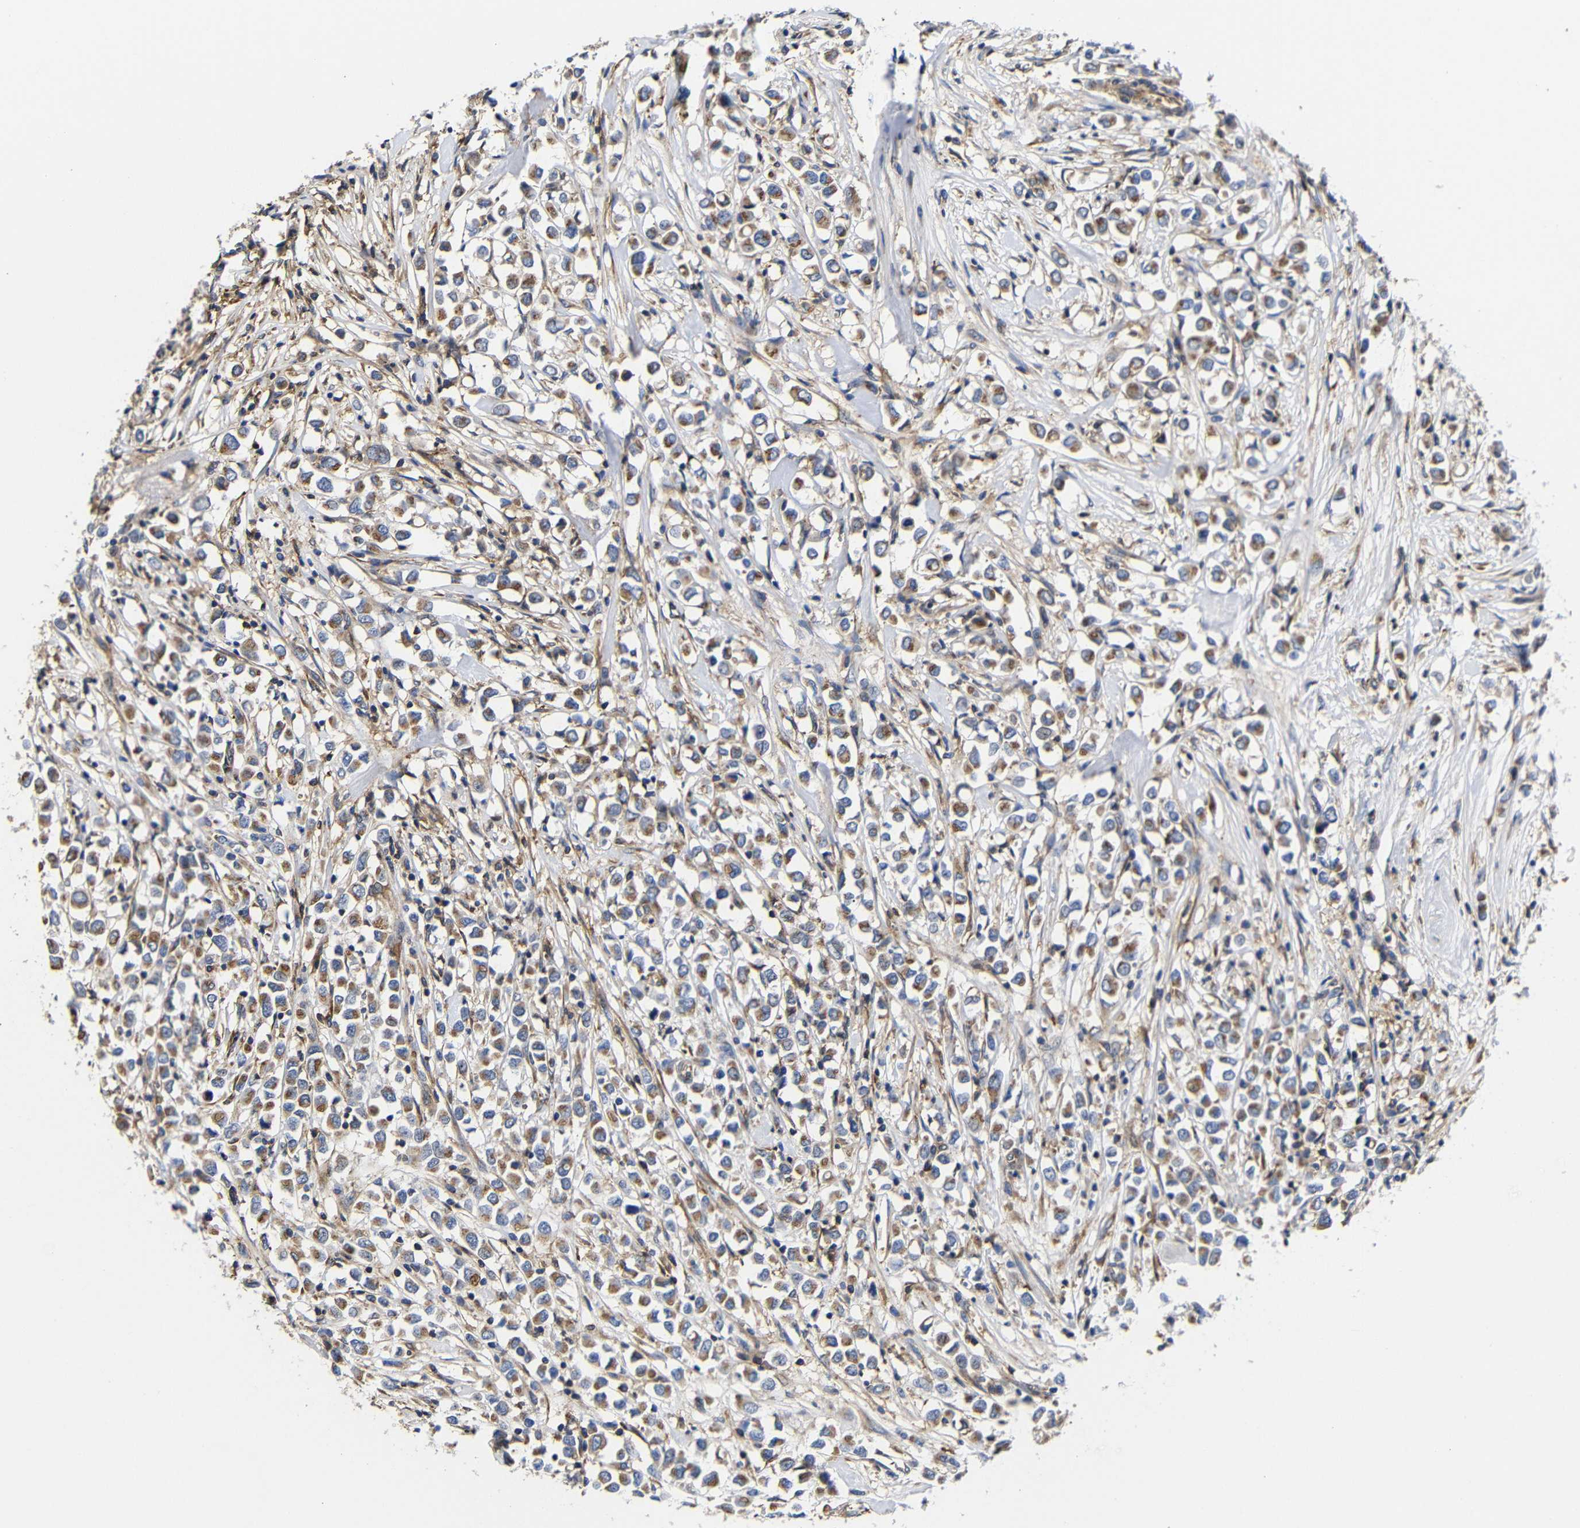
{"staining": {"intensity": "moderate", "quantity": ">75%", "location": "cytoplasmic/membranous"}, "tissue": "breast cancer", "cell_type": "Tumor cells", "image_type": "cancer", "snomed": [{"axis": "morphology", "description": "Duct carcinoma"}, {"axis": "topography", "description": "Breast"}], "caption": "Breast invasive ductal carcinoma stained for a protein (brown) exhibits moderate cytoplasmic/membranous positive expression in approximately >75% of tumor cells.", "gene": "LRRCC1", "patient": {"sex": "female", "age": 61}}